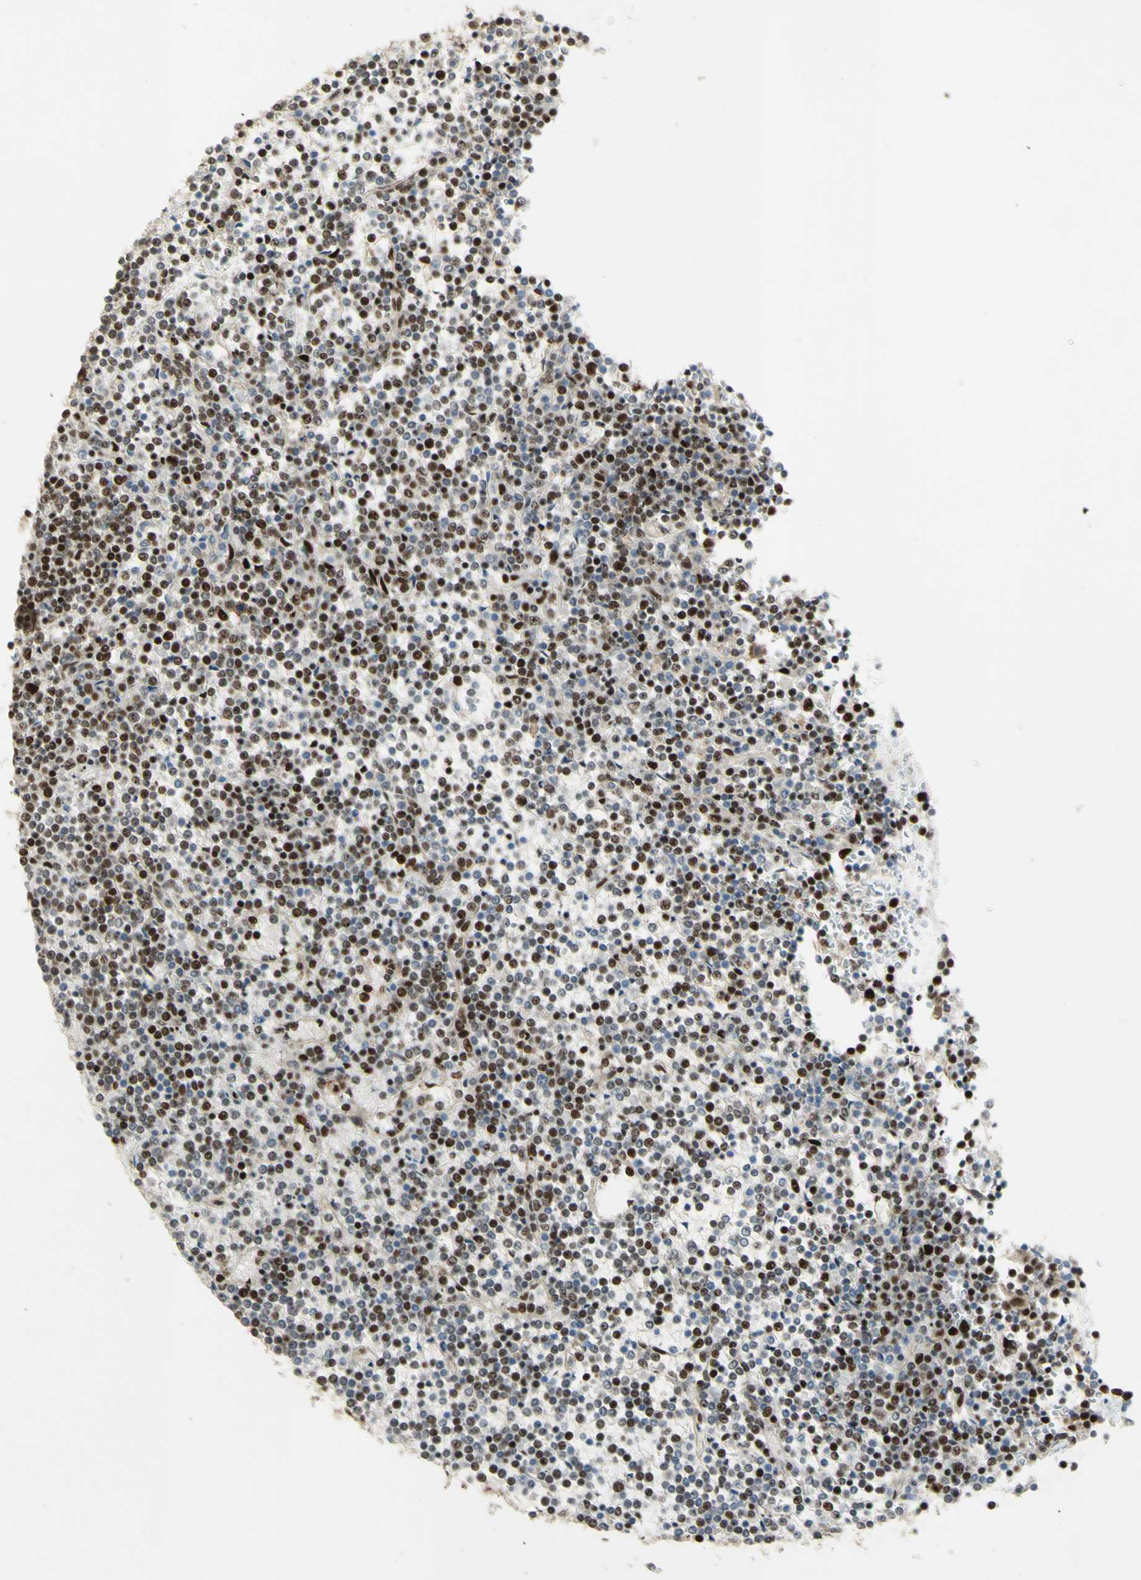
{"staining": {"intensity": "strong", "quantity": "25%-75%", "location": "nuclear"}, "tissue": "lymphoma", "cell_type": "Tumor cells", "image_type": "cancer", "snomed": [{"axis": "morphology", "description": "Malignant lymphoma, non-Hodgkin's type, Low grade"}, {"axis": "topography", "description": "Spleen"}], "caption": "The micrograph reveals staining of low-grade malignant lymphoma, non-Hodgkin's type, revealing strong nuclear protein positivity (brown color) within tumor cells.", "gene": "DHX9", "patient": {"sex": "female", "age": 19}}